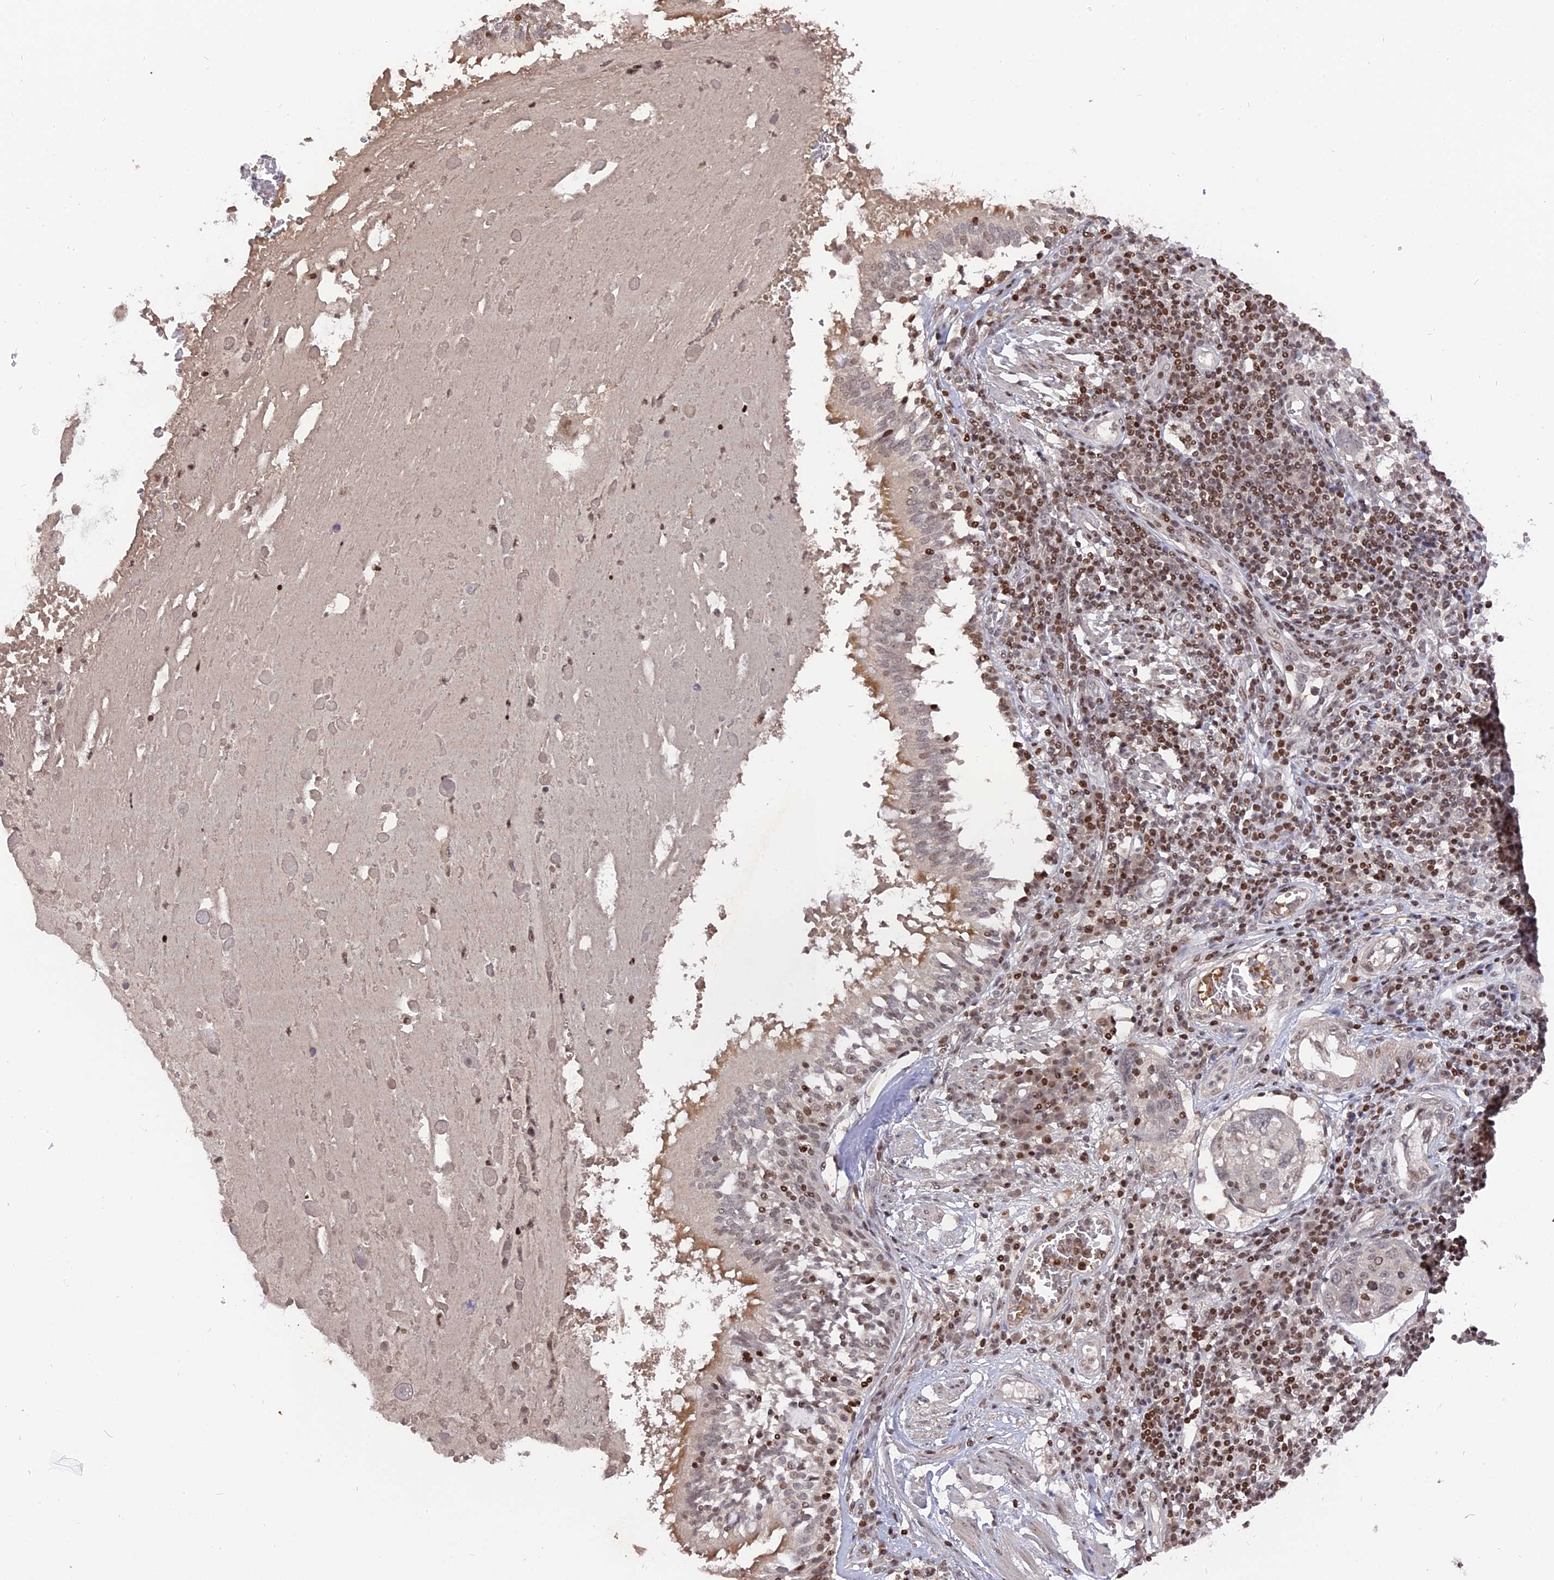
{"staining": {"intensity": "negative", "quantity": "none", "location": "none"}, "tissue": "lung cancer", "cell_type": "Tumor cells", "image_type": "cancer", "snomed": [{"axis": "morphology", "description": "Squamous cell carcinoma, NOS"}, {"axis": "topography", "description": "Lung"}], "caption": "The immunohistochemistry photomicrograph has no significant staining in tumor cells of lung squamous cell carcinoma tissue.", "gene": "NR1H3", "patient": {"sex": "male", "age": 65}}